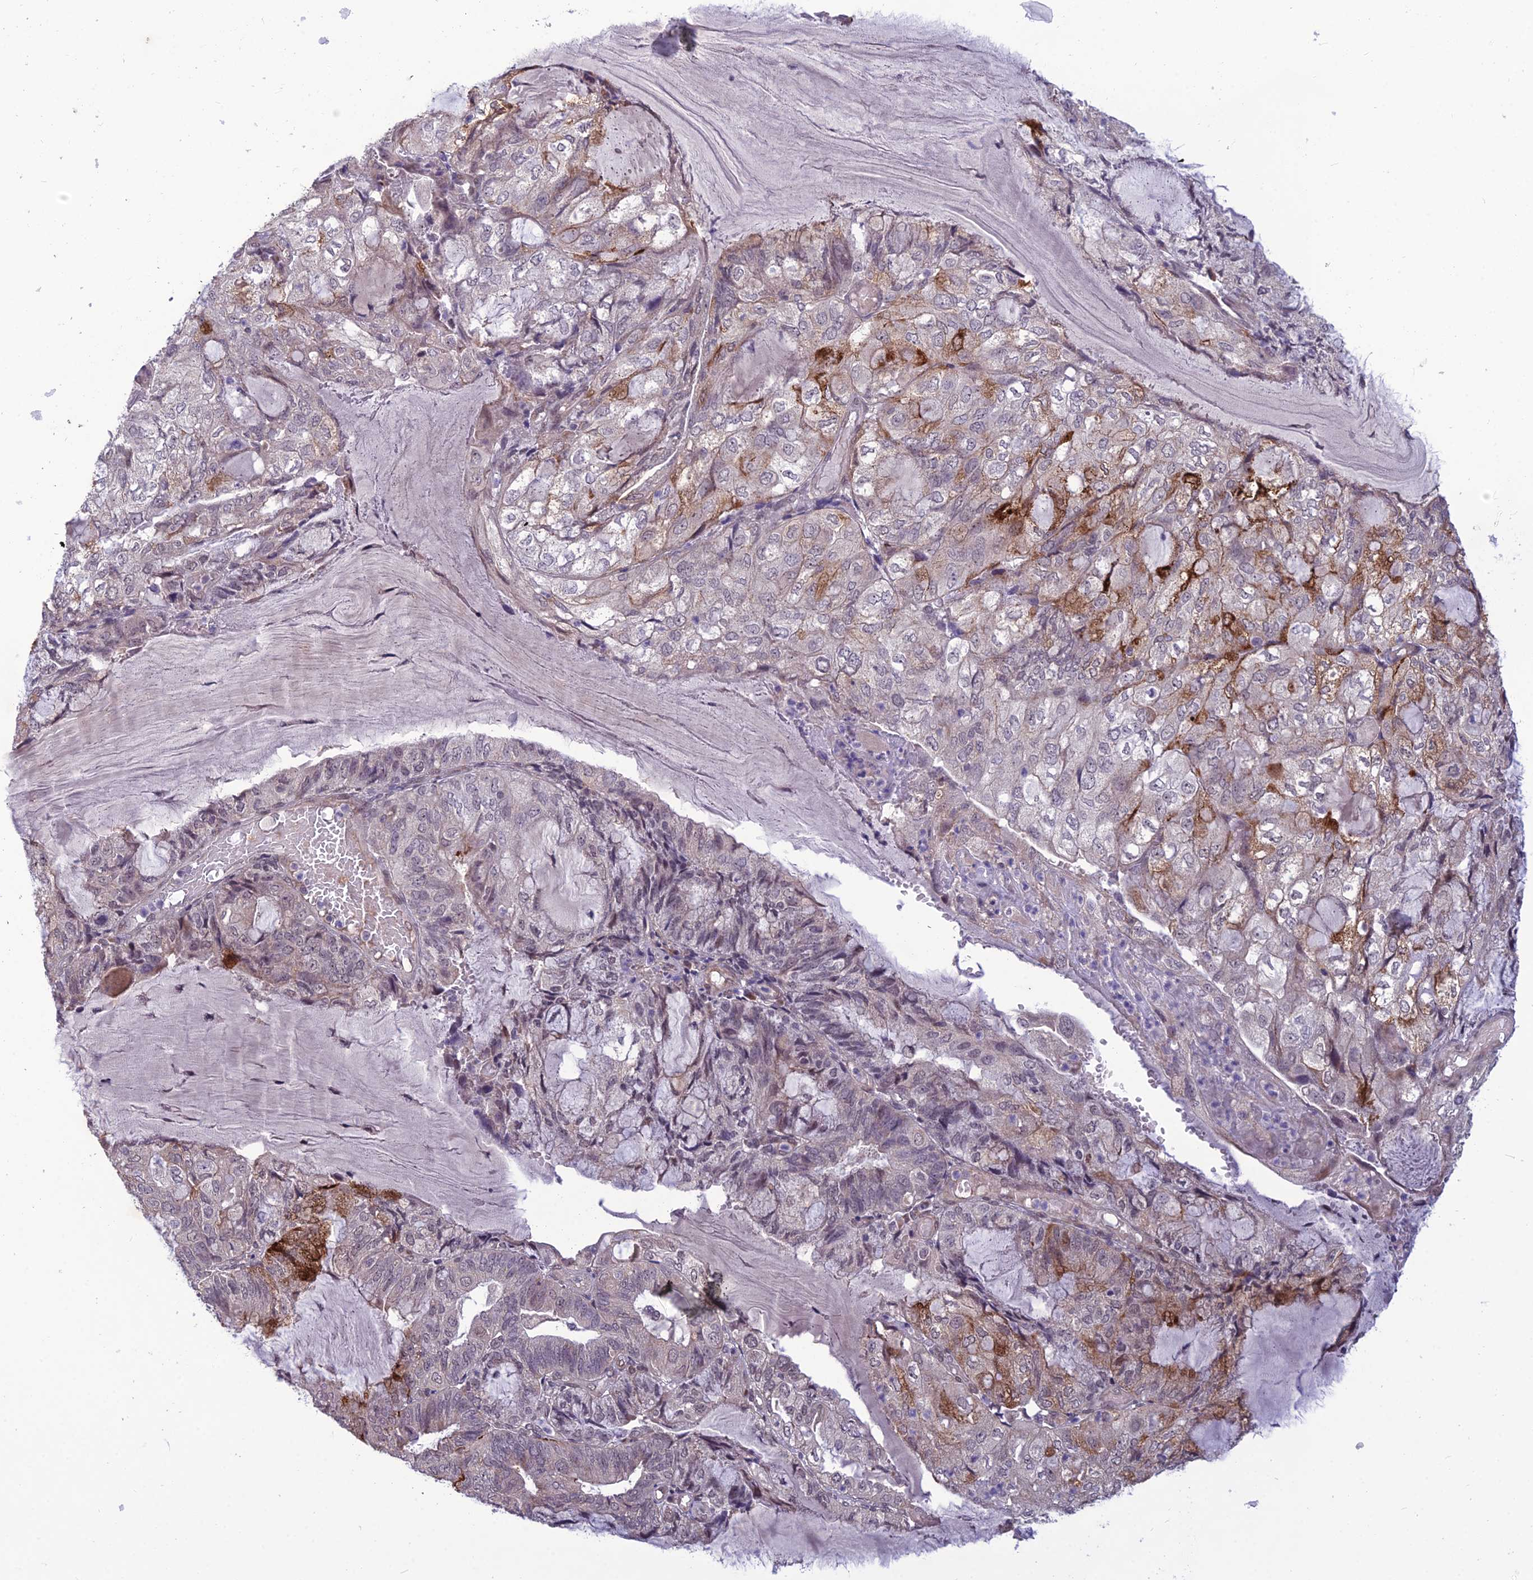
{"staining": {"intensity": "moderate", "quantity": "<25%", "location": "cytoplasmic/membranous"}, "tissue": "endometrial cancer", "cell_type": "Tumor cells", "image_type": "cancer", "snomed": [{"axis": "morphology", "description": "Adenocarcinoma, NOS"}, {"axis": "topography", "description": "Endometrium"}], "caption": "DAB (3,3'-diaminobenzidine) immunohistochemical staining of human endometrial adenocarcinoma exhibits moderate cytoplasmic/membranous protein positivity in about <25% of tumor cells.", "gene": "FBRS", "patient": {"sex": "female", "age": 81}}